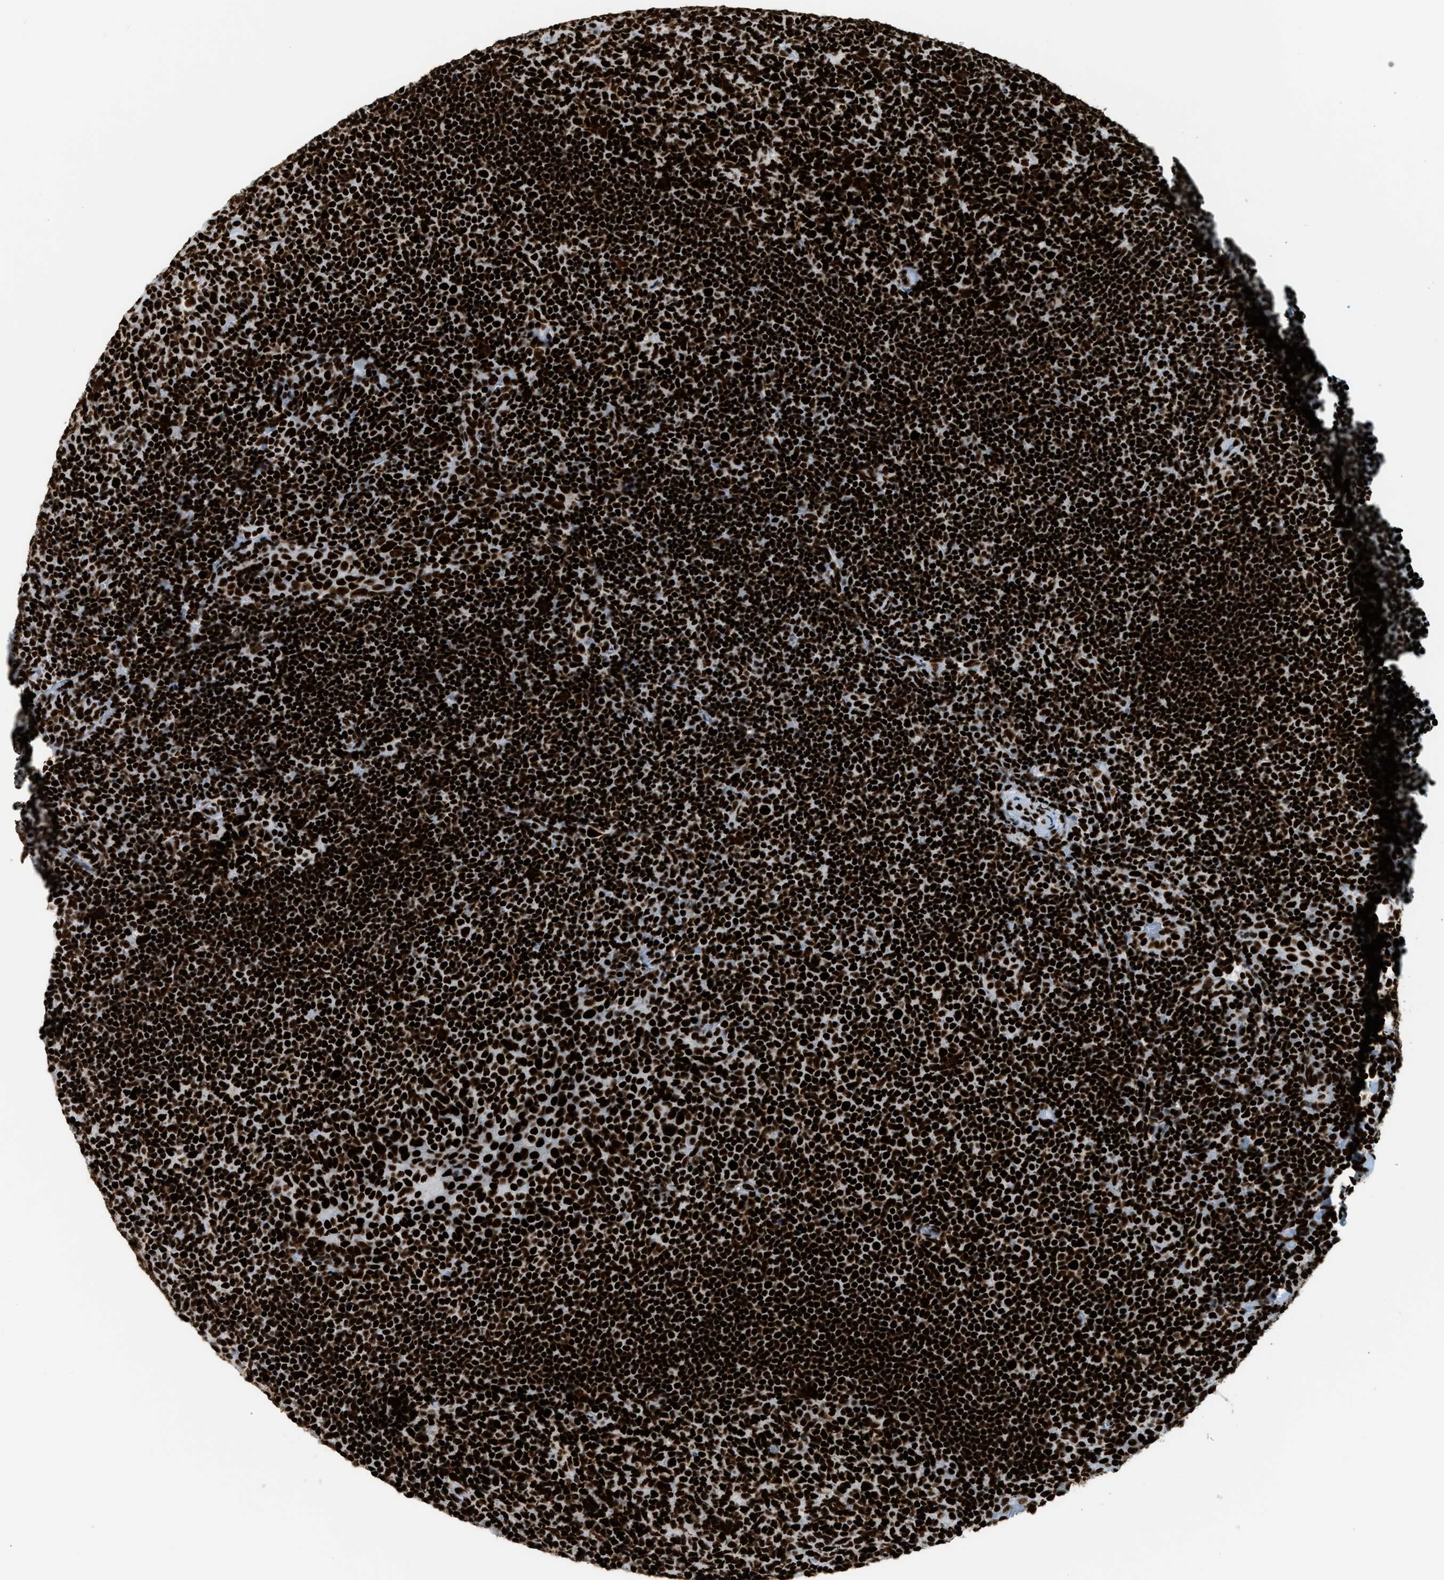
{"staining": {"intensity": "strong", "quantity": ">75%", "location": "nuclear"}, "tissue": "tonsil", "cell_type": "Germinal center cells", "image_type": "normal", "snomed": [{"axis": "morphology", "description": "Normal tissue, NOS"}, {"axis": "topography", "description": "Tonsil"}], "caption": "Immunohistochemistry image of unremarkable tonsil: human tonsil stained using immunohistochemistry (IHC) exhibits high levels of strong protein expression localized specifically in the nuclear of germinal center cells, appearing as a nuclear brown color.", "gene": "PIF1", "patient": {"sex": "male", "age": 17}}